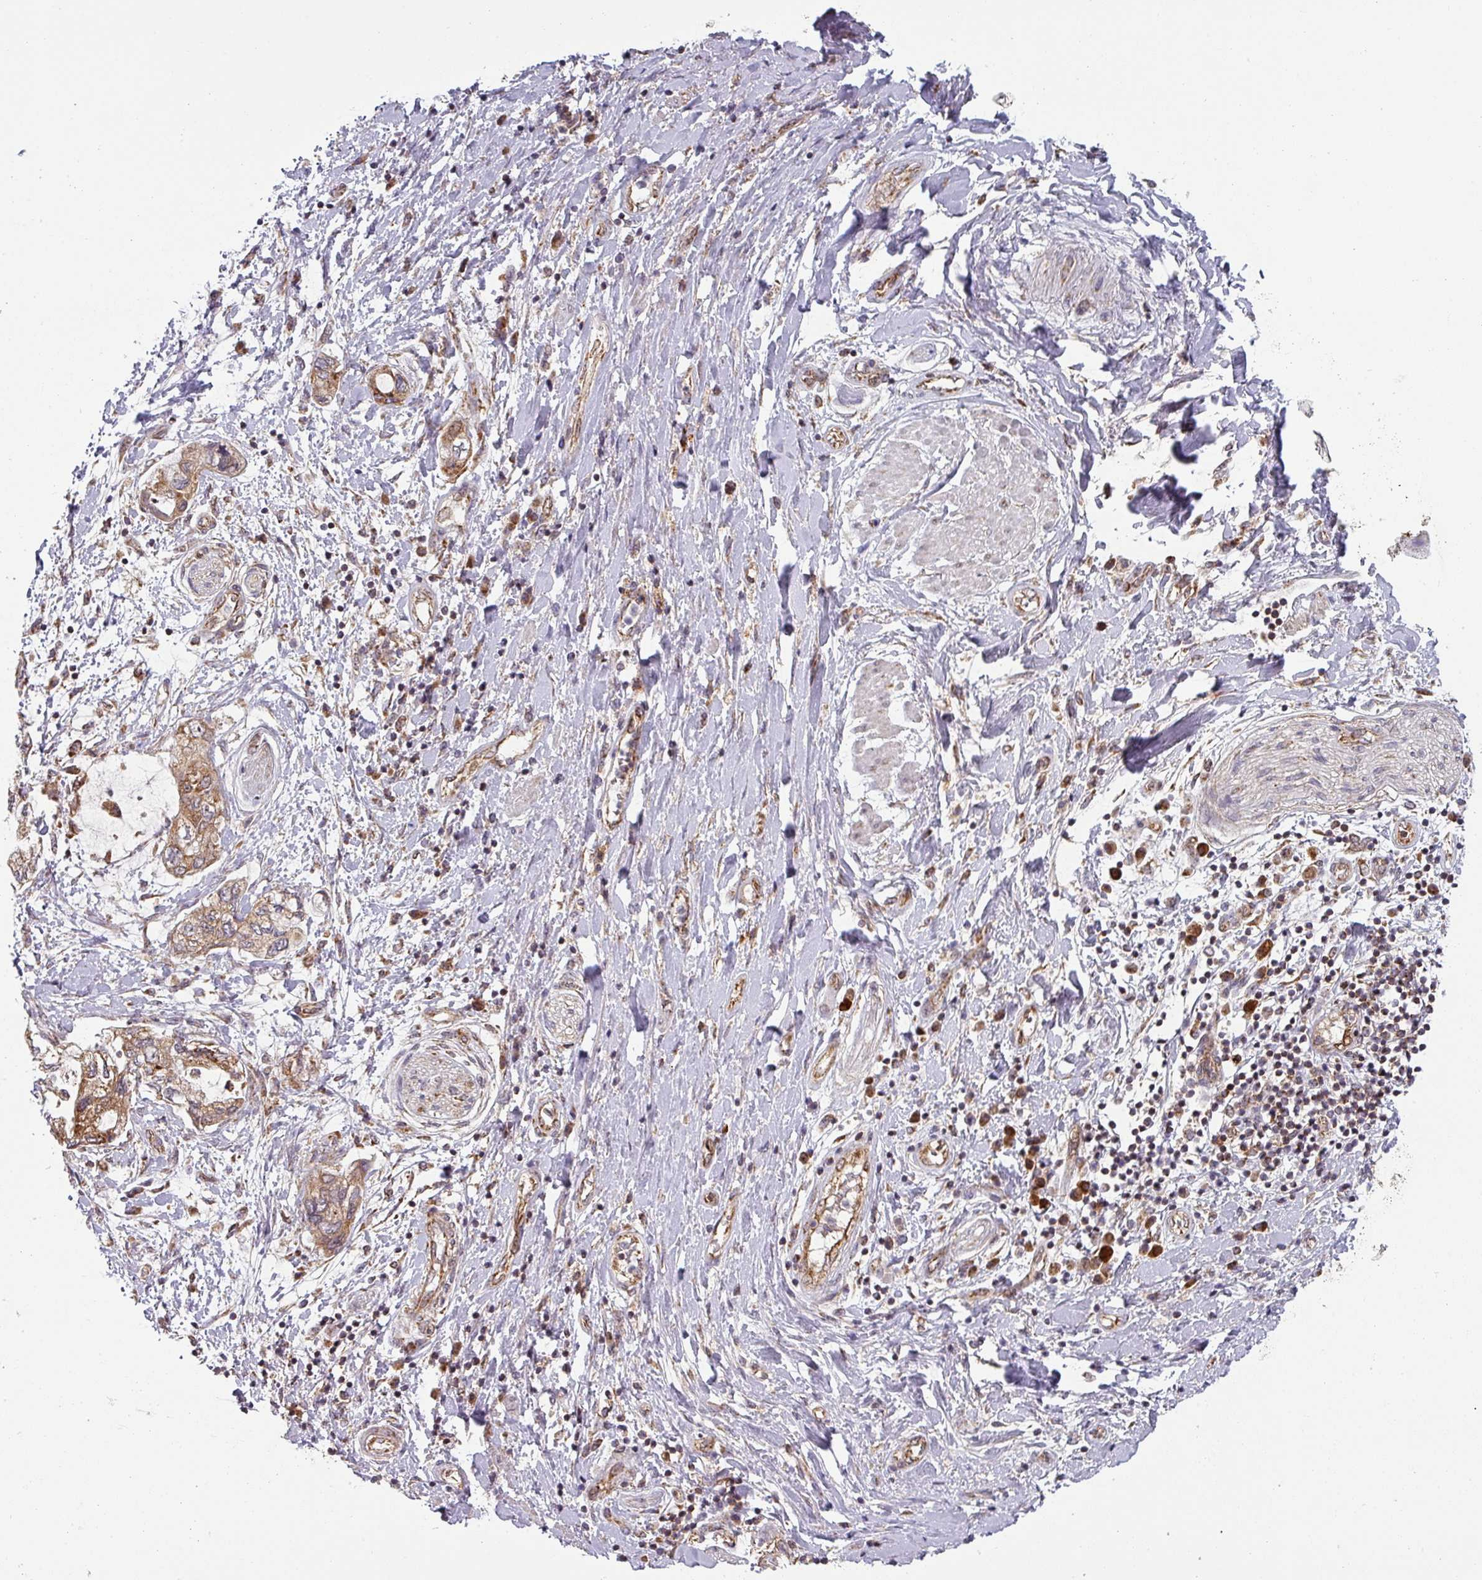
{"staining": {"intensity": "moderate", "quantity": ">75%", "location": "cytoplasmic/membranous"}, "tissue": "pancreatic cancer", "cell_type": "Tumor cells", "image_type": "cancer", "snomed": [{"axis": "morphology", "description": "Adenocarcinoma, NOS"}, {"axis": "topography", "description": "Pancreas"}], "caption": "A high-resolution image shows immunohistochemistry (IHC) staining of pancreatic cancer, which reveals moderate cytoplasmic/membranous staining in about >75% of tumor cells. (brown staining indicates protein expression, while blue staining denotes nuclei).", "gene": "MRPS16", "patient": {"sex": "female", "age": 73}}